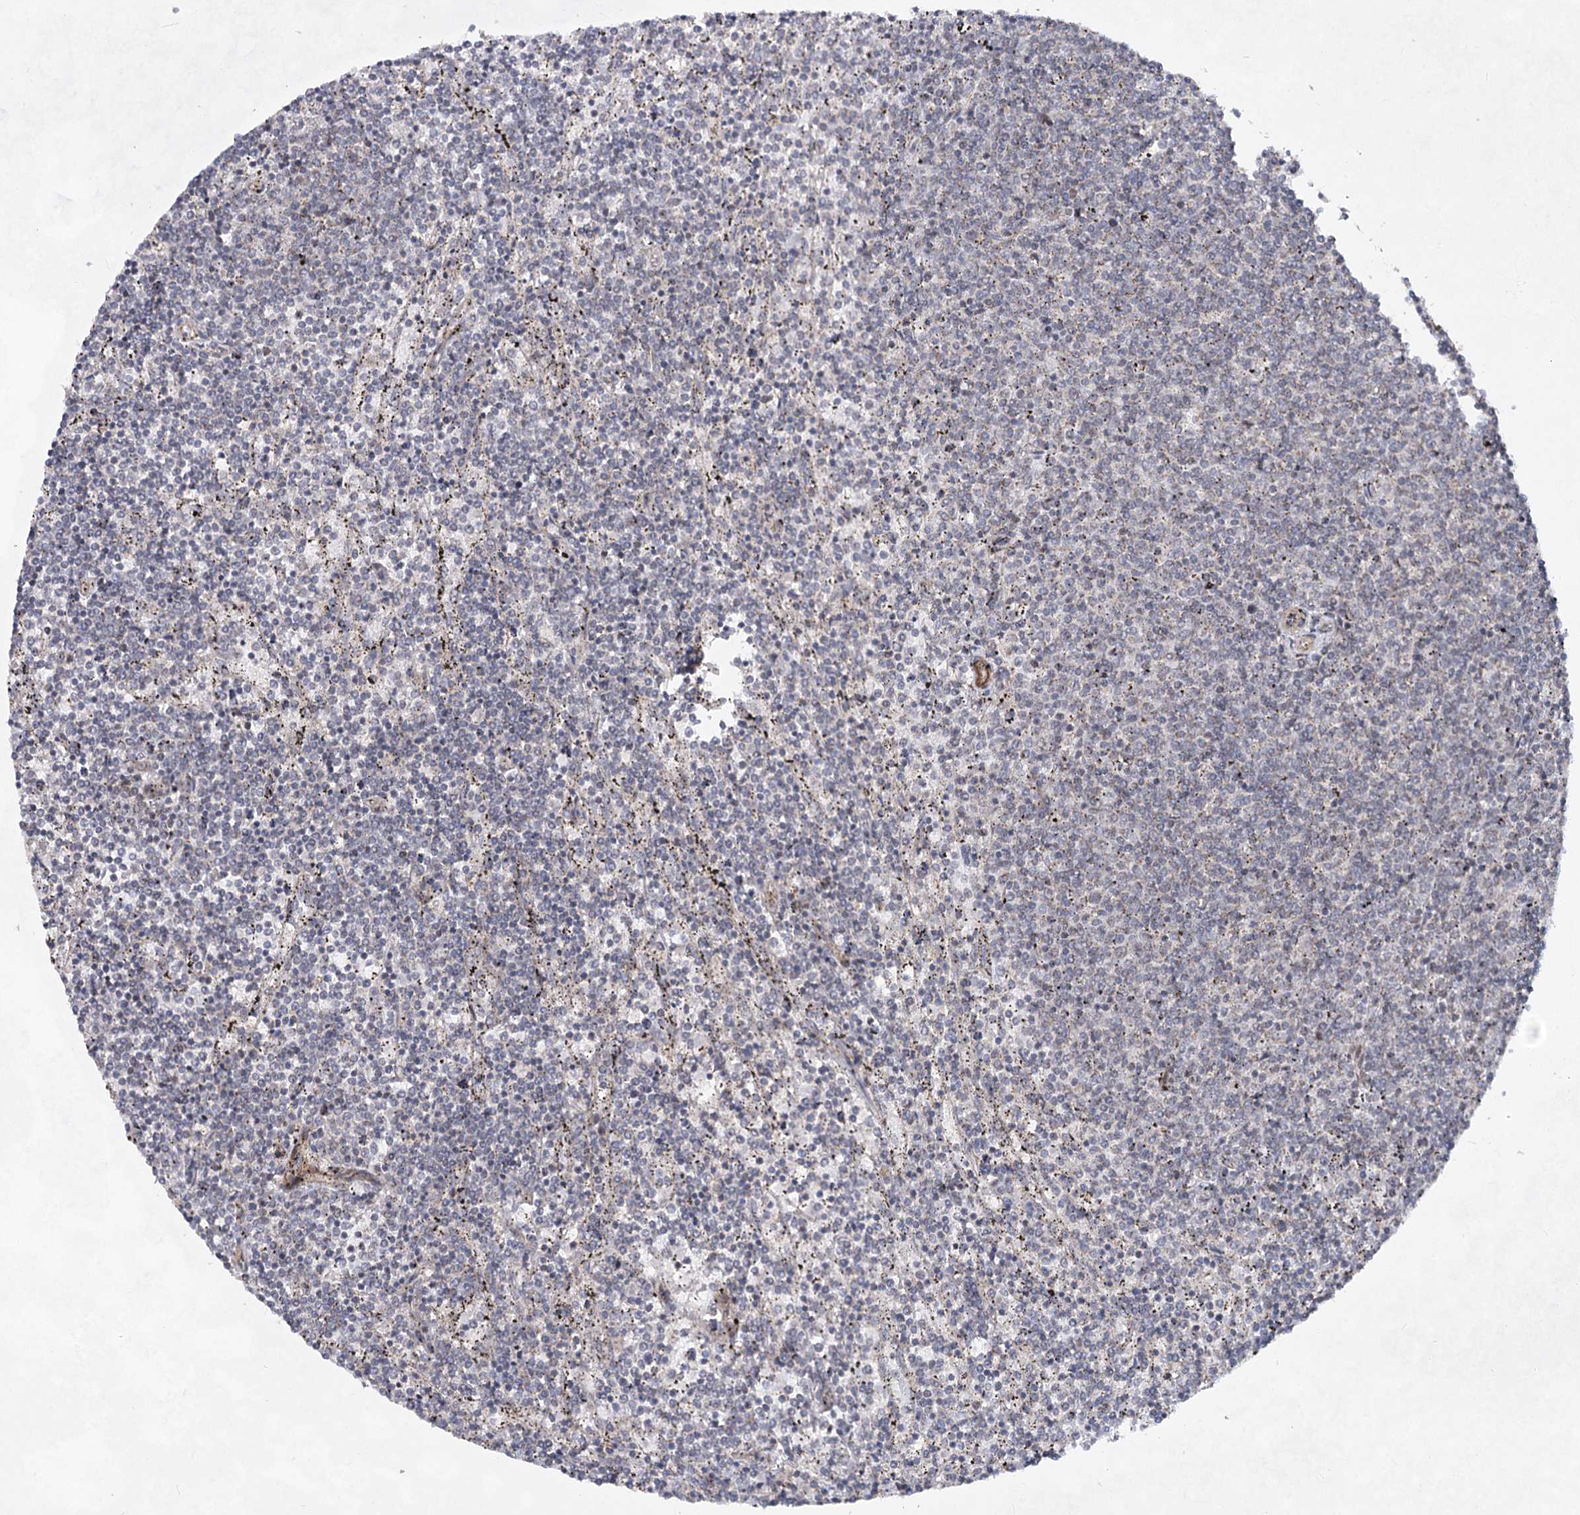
{"staining": {"intensity": "negative", "quantity": "none", "location": "none"}, "tissue": "lymphoma", "cell_type": "Tumor cells", "image_type": "cancer", "snomed": [{"axis": "morphology", "description": "Malignant lymphoma, non-Hodgkin's type, Low grade"}, {"axis": "topography", "description": "Spleen"}], "caption": "This micrograph is of lymphoma stained with immunohistochemistry (IHC) to label a protein in brown with the nuclei are counter-stained blue. There is no staining in tumor cells.", "gene": "ATL2", "patient": {"sex": "female", "age": 50}}